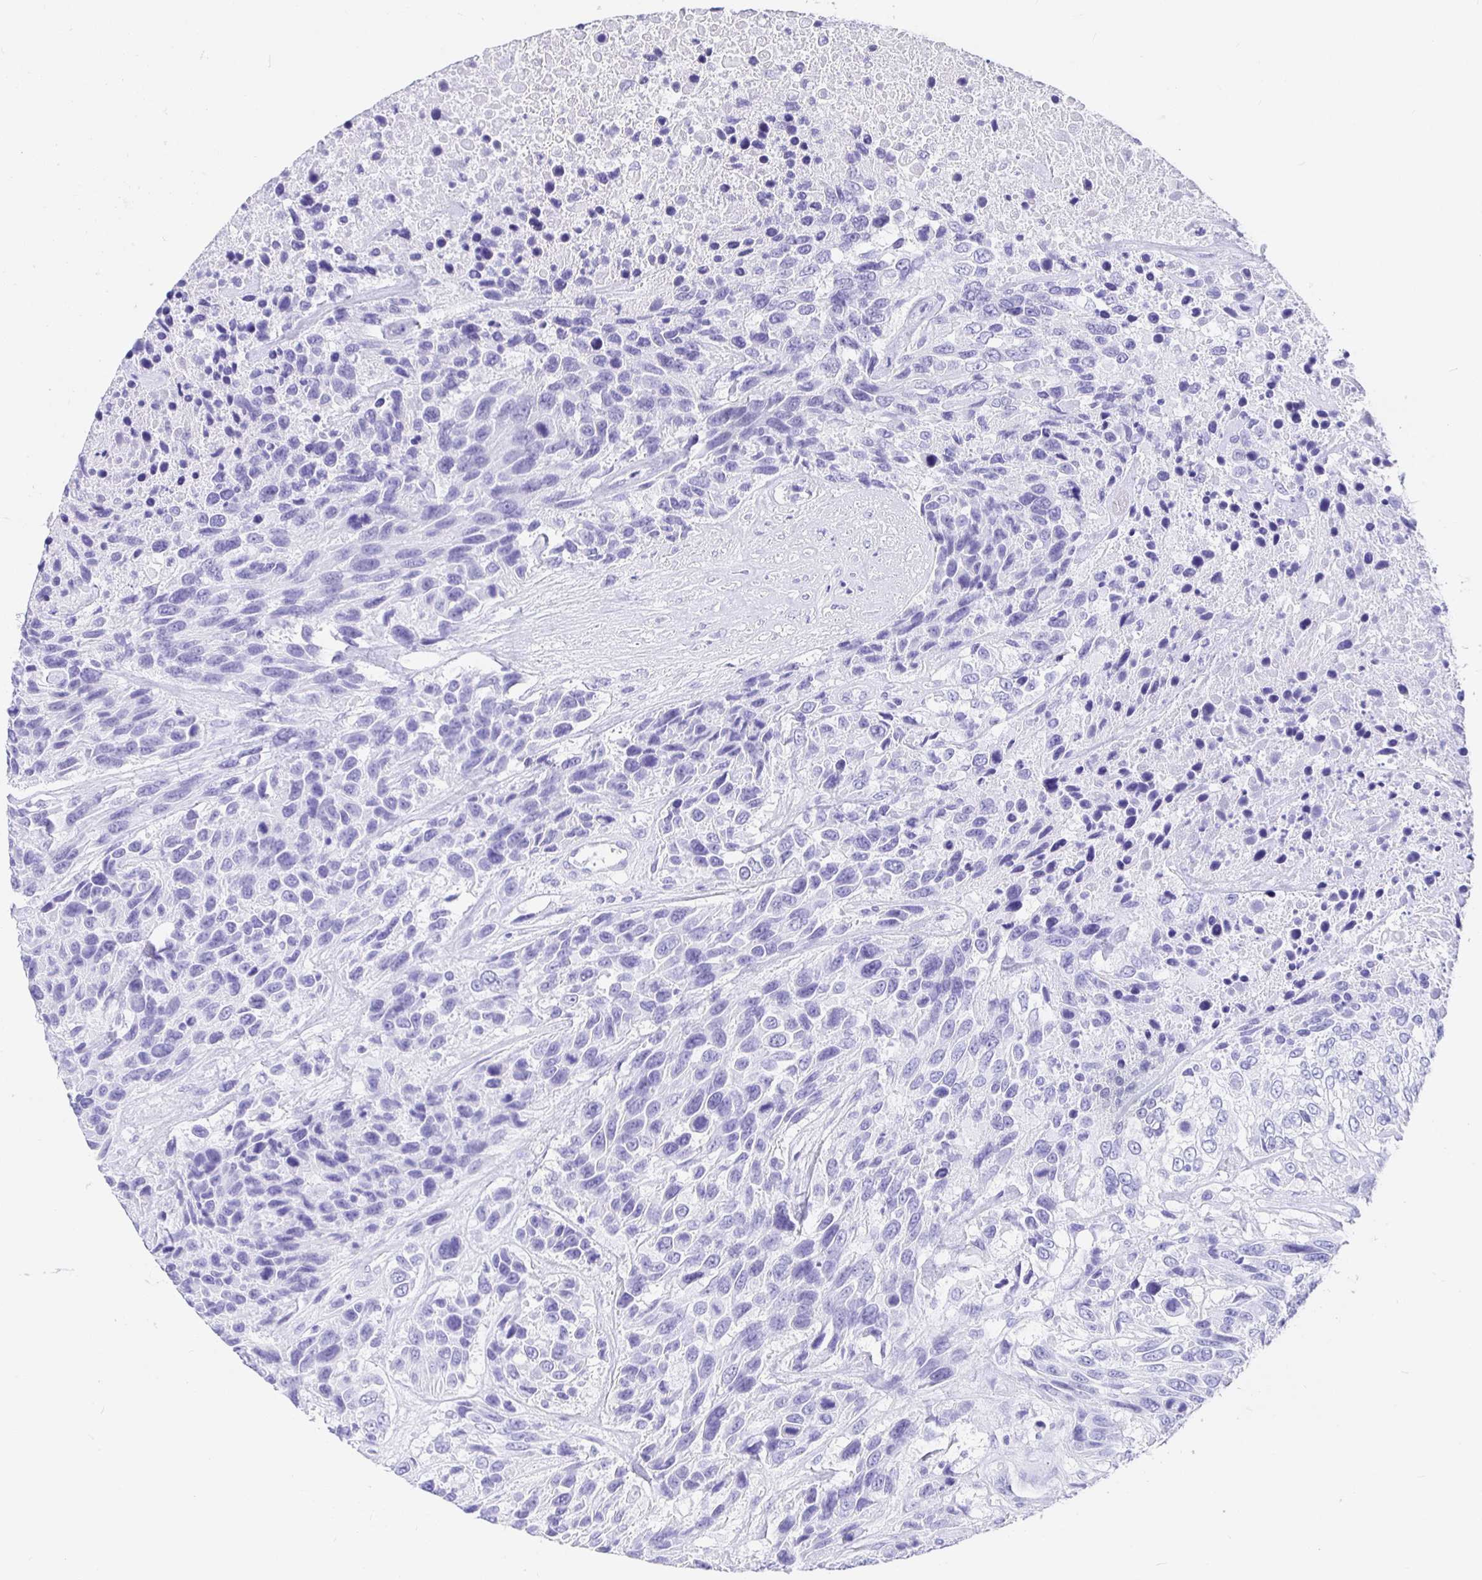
{"staining": {"intensity": "negative", "quantity": "none", "location": "none"}, "tissue": "urothelial cancer", "cell_type": "Tumor cells", "image_type": "cancer", "snomed": [{"axis": "morphology", "description": "Urothelial carcinoma, High grade"}, {"axis": "topography", "description": "Urinary bladder"}], "caption": "This is an immunohistochemistry (IHC) micrograph of human urothelial carcinoma (high-grade). There is no expression in tumor cells.", "gene": "EZHIP", "patient": {"sex": "female", "age": 70}}